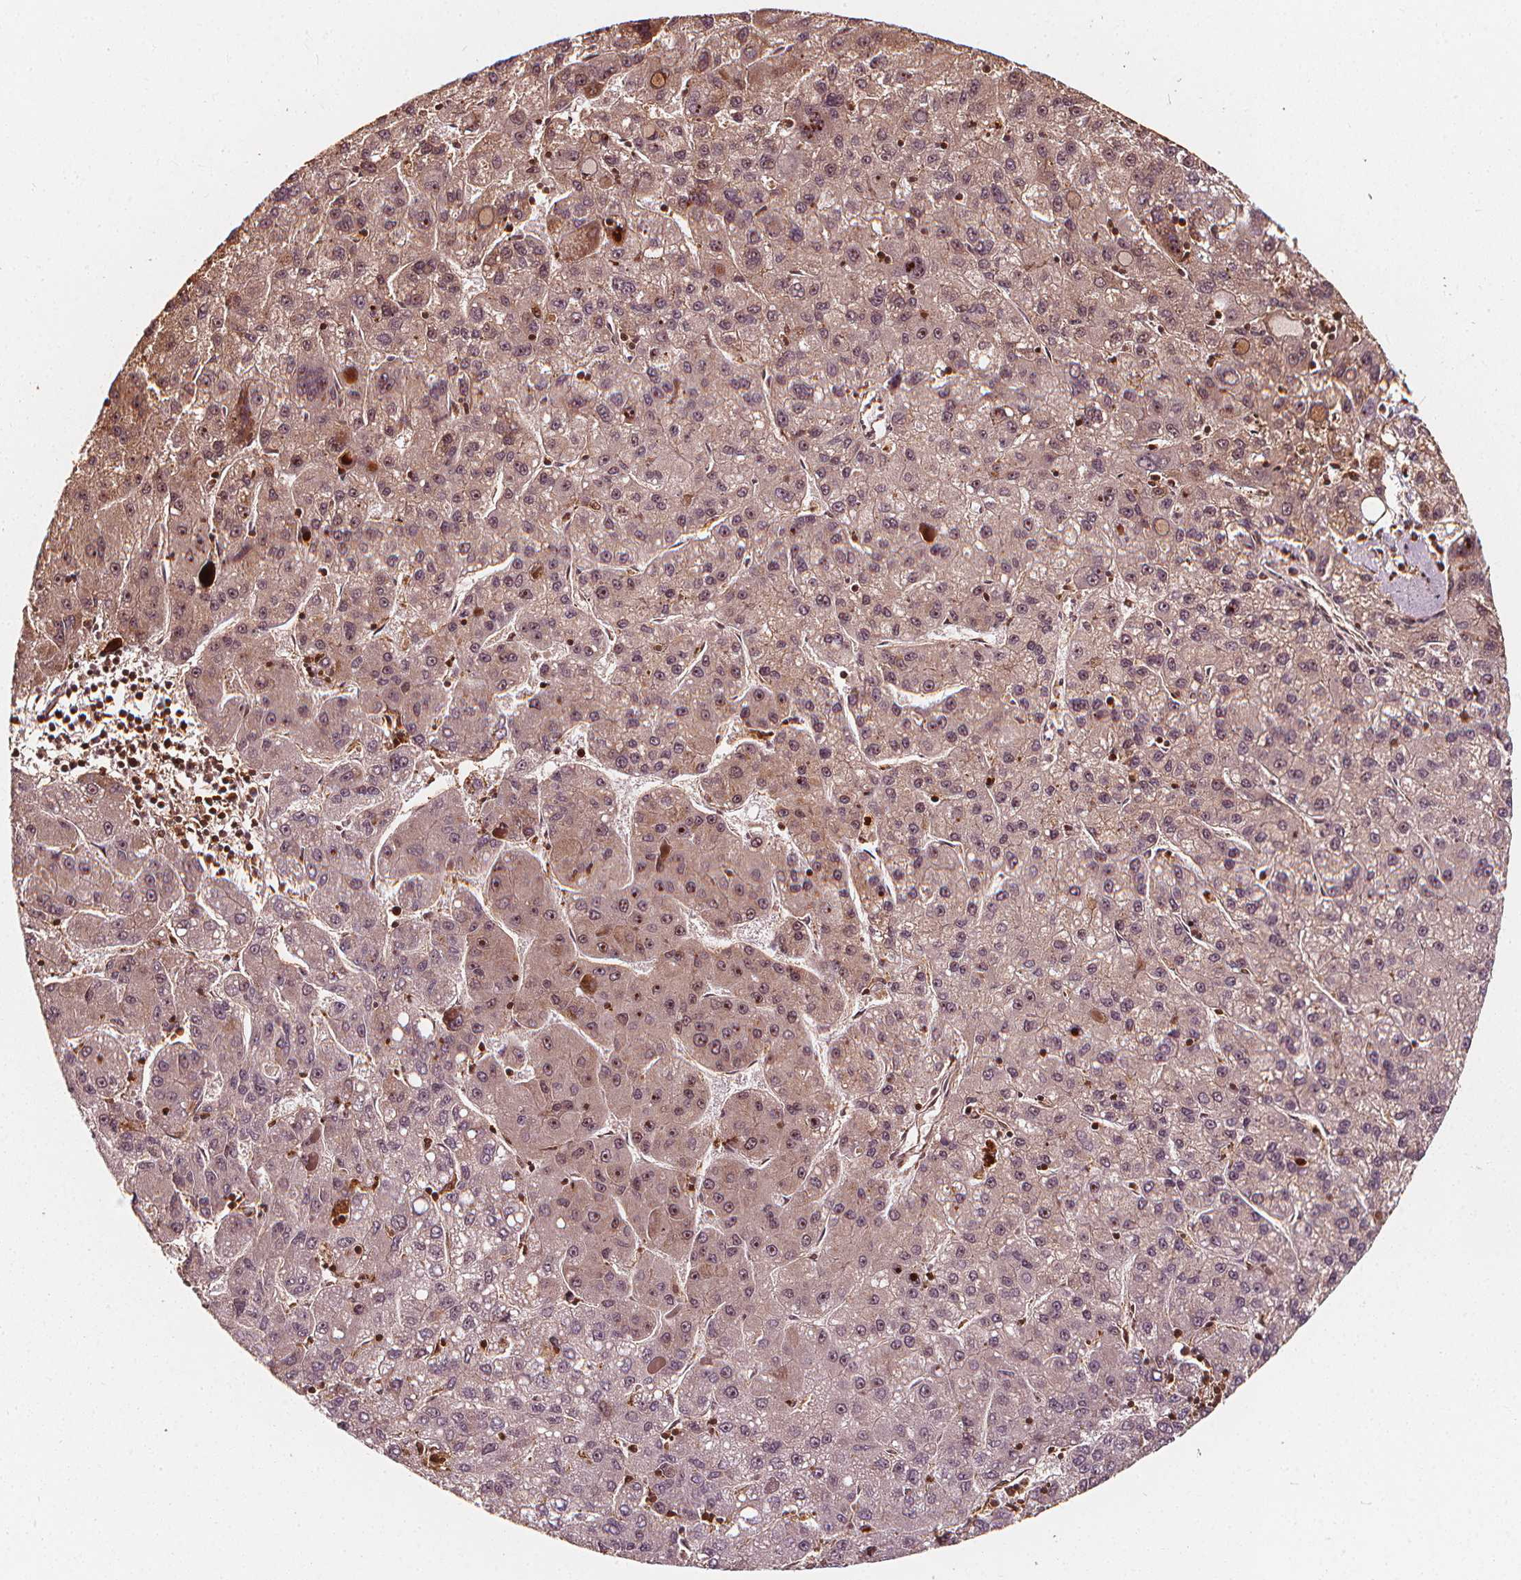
{"staining": {"intensity": "weak", "quantity": "25%-75%", "location": "cytoplasmic/membranous"}, "tissue": "liver cancer", "cell_type": "Tumor cells", "image_type": "cancer", "snomed": [{"axis": "morphology", "description": "Carcinoma, Hepatocellular, NOS"}, {"axis": "topography", "description": "Liver"}], "caption": "Immunohistochemical staining of human liver cancer displays low levels of weak cytoplasmic/membranous positivity in about 25%-75% of tumor cells.", "gene": "EXOSC9", "patient": {"sex": "female", "age": 82}}